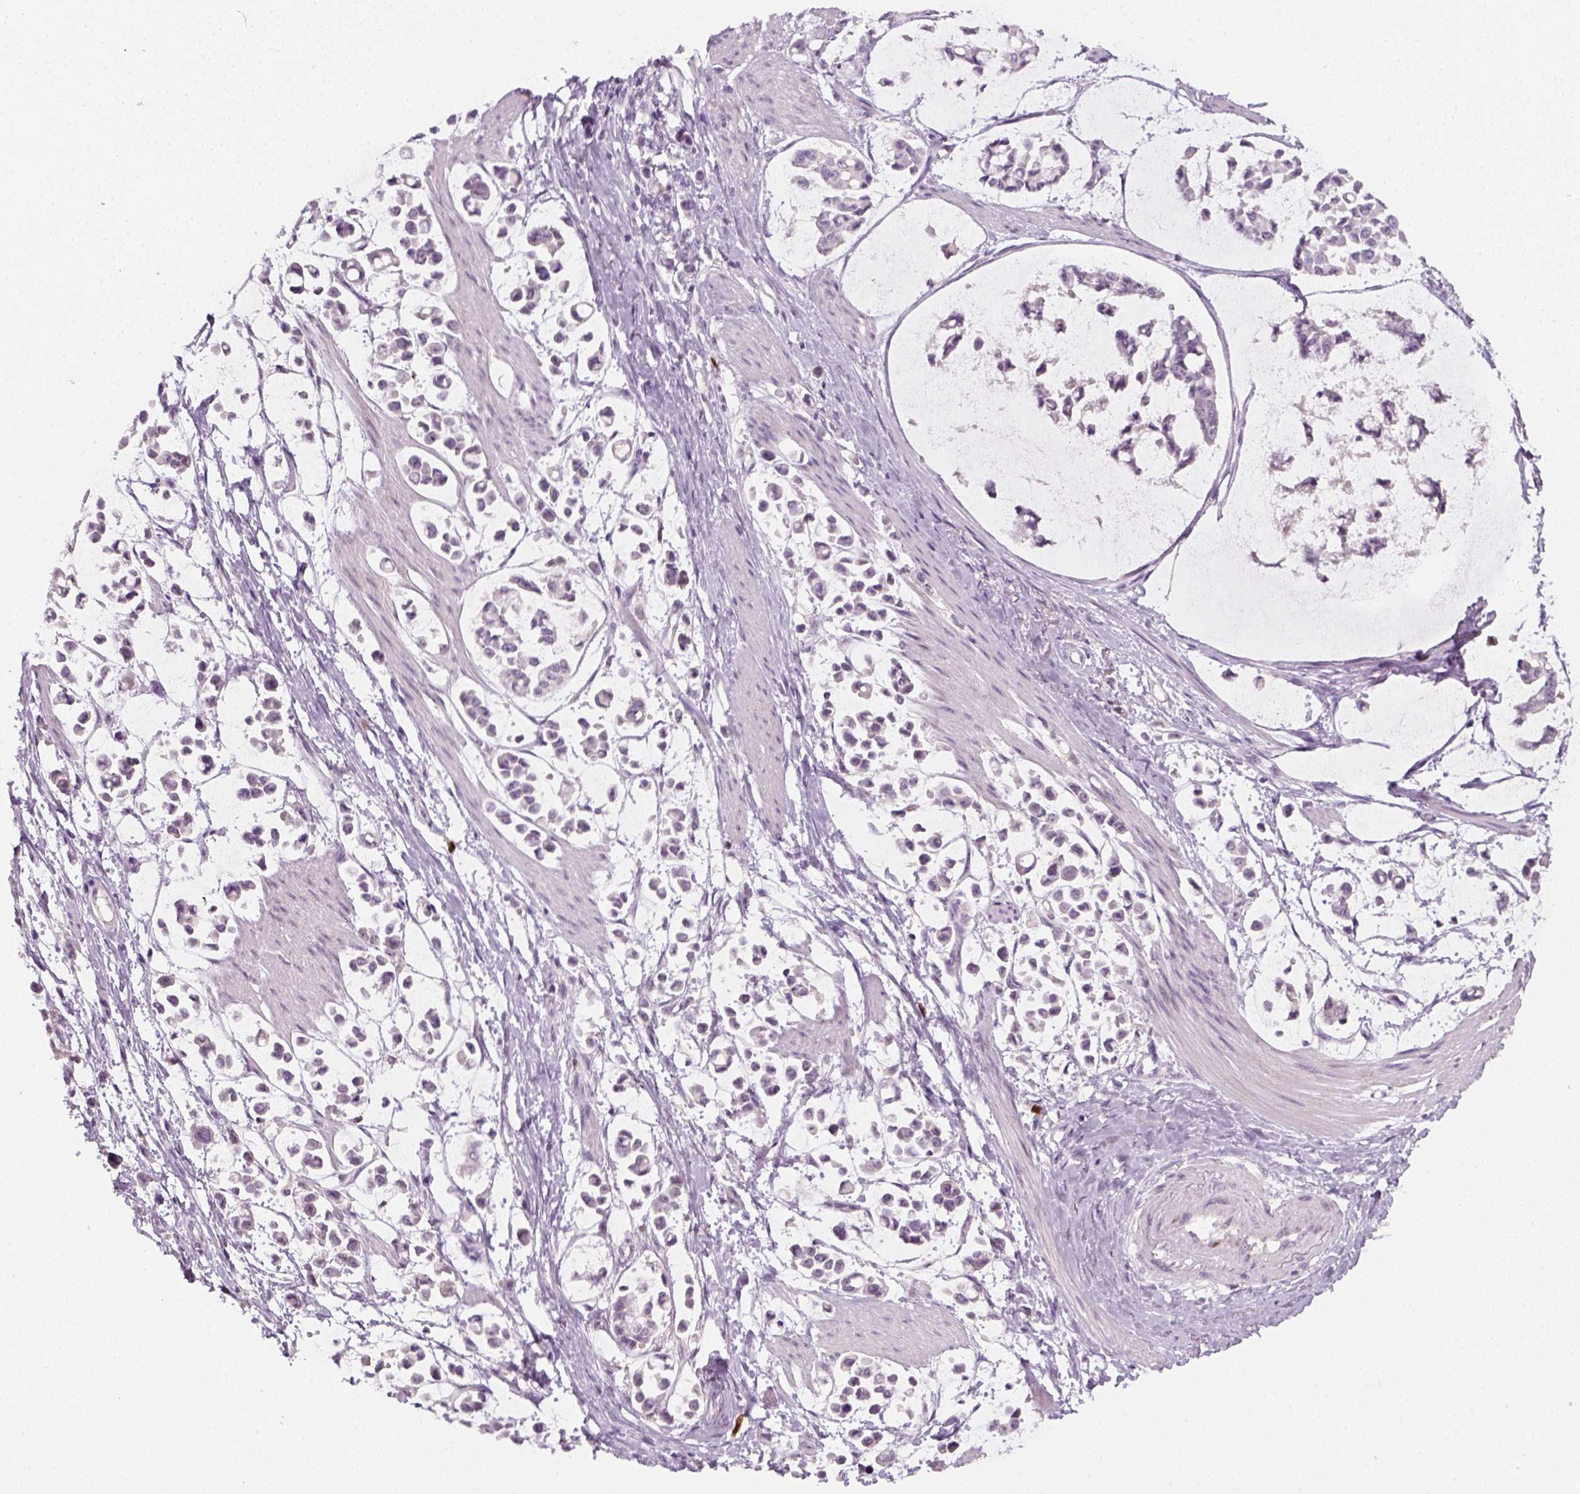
{"staining": {"intensity": "negative", "quantity": "none", "location": "none"}, "tissue": "stomach cancer", "cell_type": "Tumor cells", "image_type": "cancer", "snomed": [{"axis": "morphology", "description": "Adenocarcinoma, NOS"}, {"axis": "topography", "description": "Stomach"}], "caption": "Immunohistochemistry (IHC) micrograph of neoplastic tissue: stomach cancer (adenocarcinoma) stained with DAB exhibits no significant protein staining in tumor cells.", "gene": "TP53", "patient": {"sex": "male", "age": 82}}